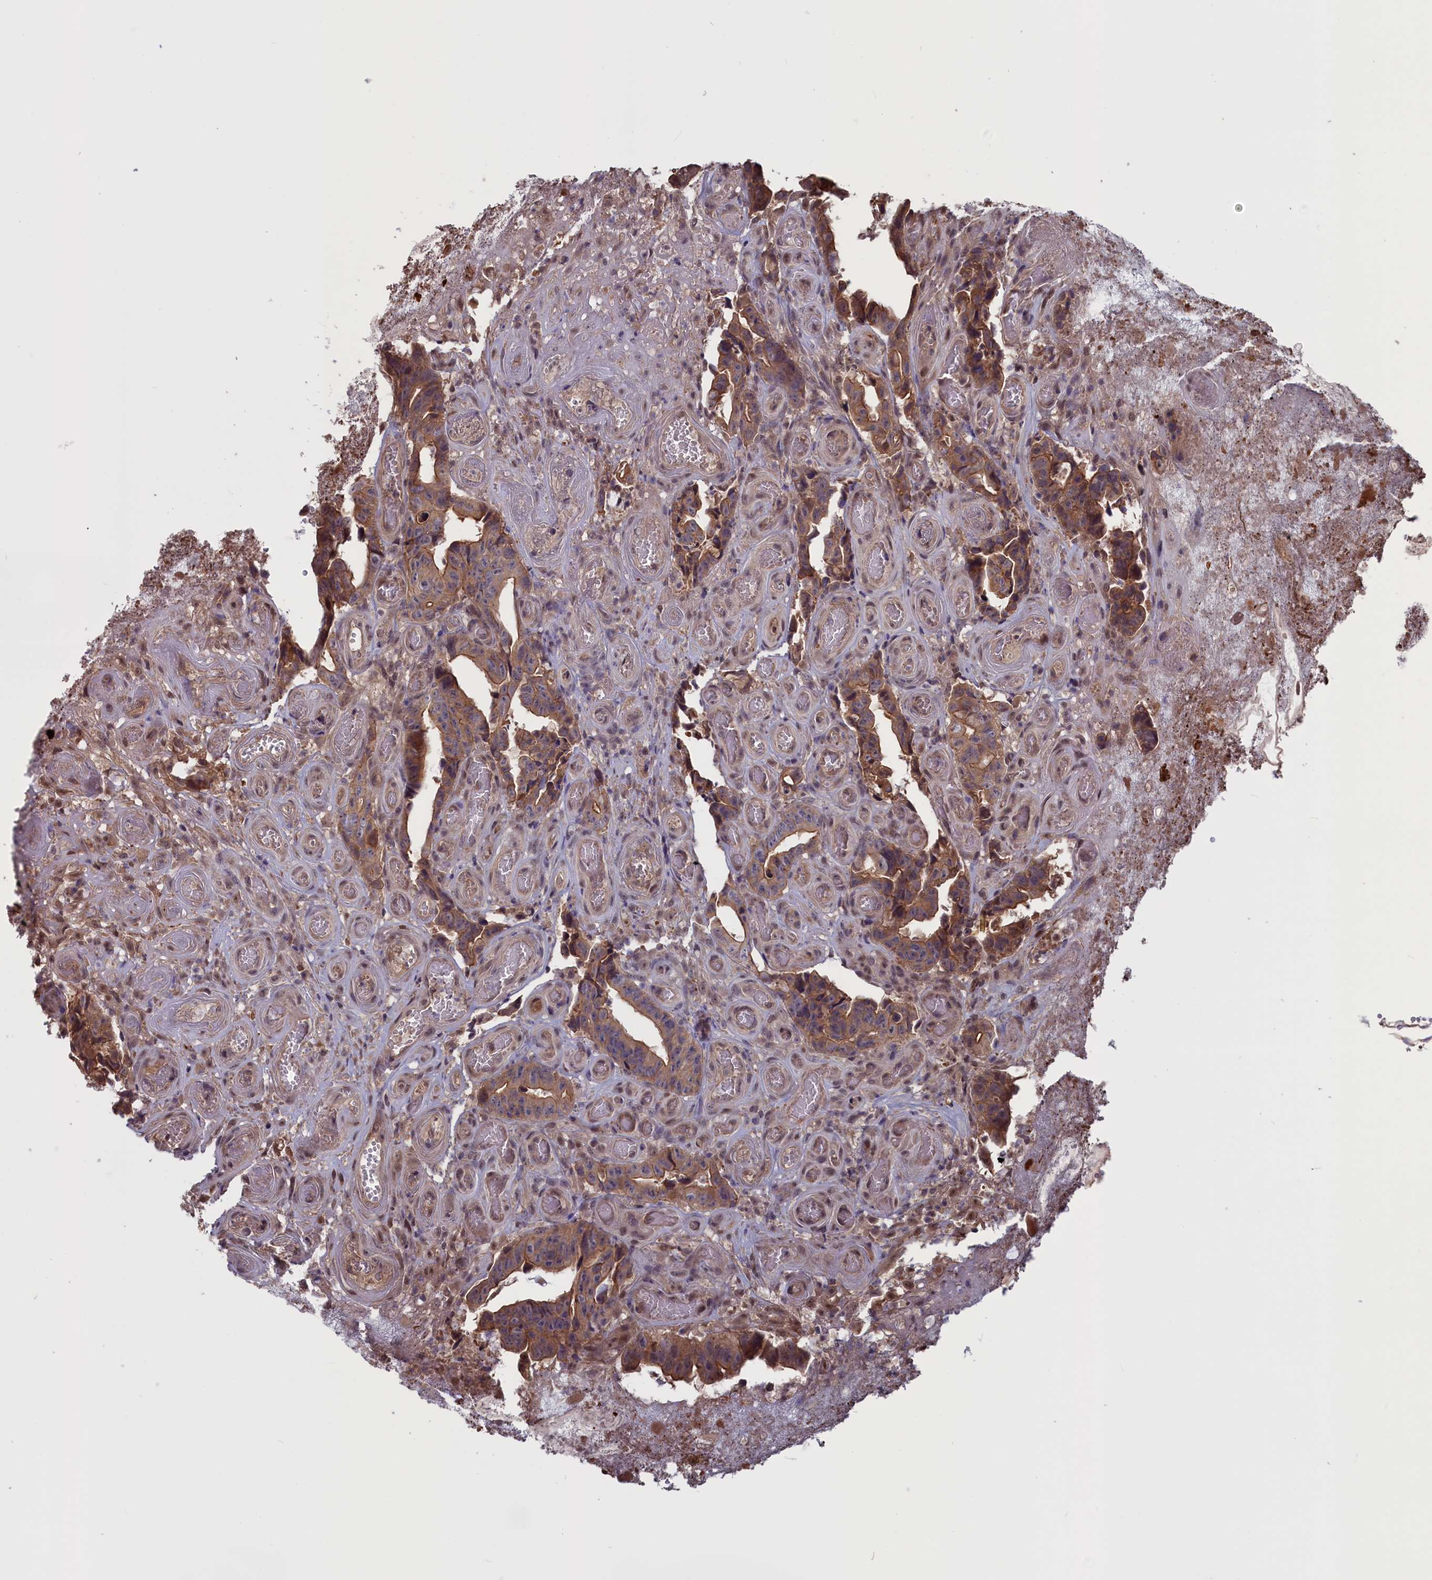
{"staining": {"intensity": "moderate", "quantity": ">75%", "location": "cytoplasmic/membranous"}, "tissue": "colorectal cancer", "cell_type": "Tumor cells", "image_type": "cancer", "snomed": [{"axis": "morphology", "description": "Adenocarcinoma, NOS"}, {"axis": "topography", "description": "Colon"}], "caption": "DAB (3,3'-diaminobenzidine) immunohistochemical staining of human colorectal cancer exhibits moderate cytoplasmic/membranous protein expression in about >75% of tumor cells.", "gene": "PLP2", "patient": {"sex": "female", "age": 82}}